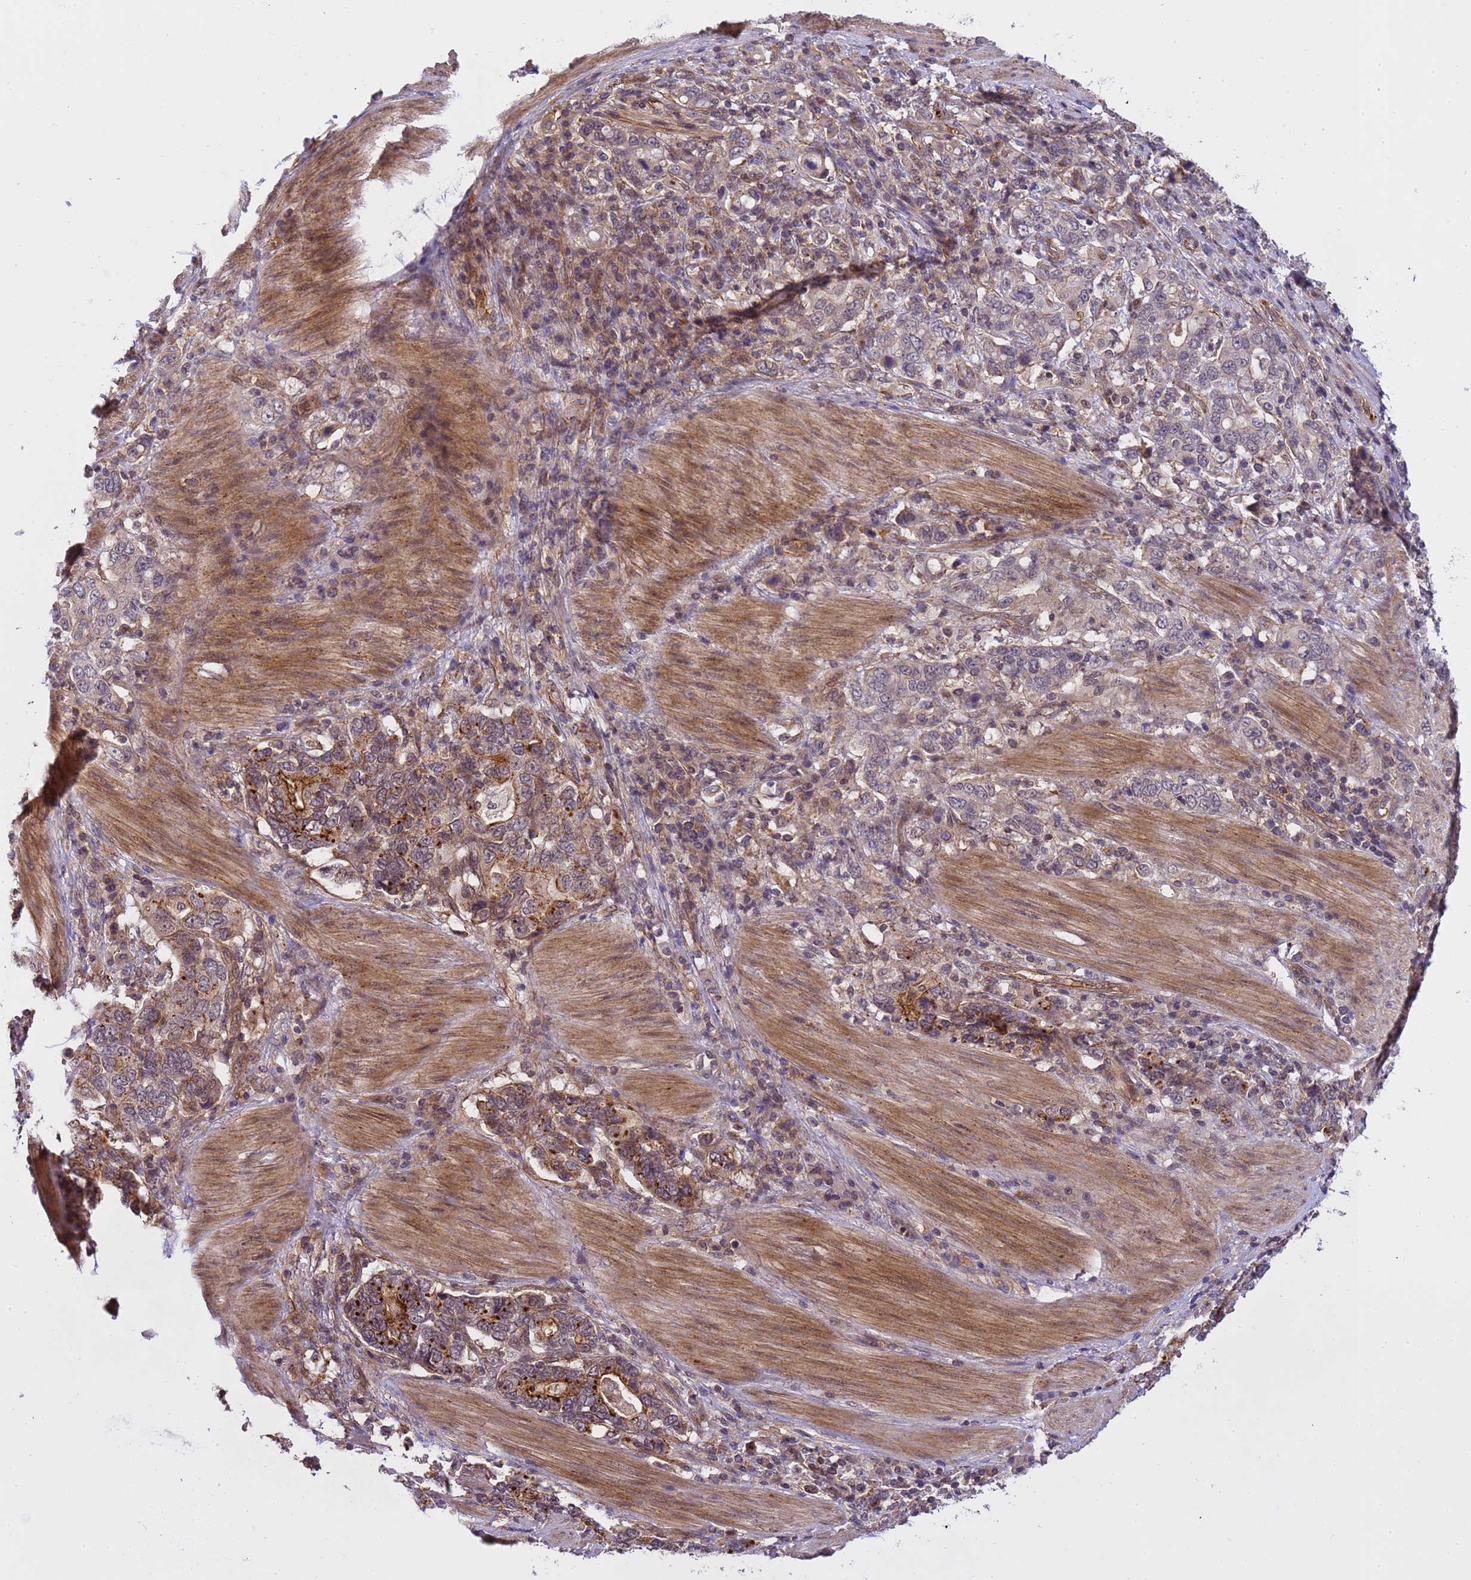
{"staining": {"intensity": "moderate", "quantity": "<25%", "location": "cytoplasmic/membranous"}, "tissue": "stomach cancer", "cell_type": "Tumor cells", "image_type": "cancer", "snomed": [{"axis": "morphology", "description": "Adenocarcinoma, NOS"}, {"axis": "topography", "description": "Stomach, upper"}, {"axis": "topography", "description": "Stomach"}], "caption": "A brown stain highlights moderate cytoplasmic/membranous positivity of a protein in human stomach cancer (adenocarcinoma) tumor cells.", "gene": "EMC2", "patient": {"sex": "male", "age": 62}}